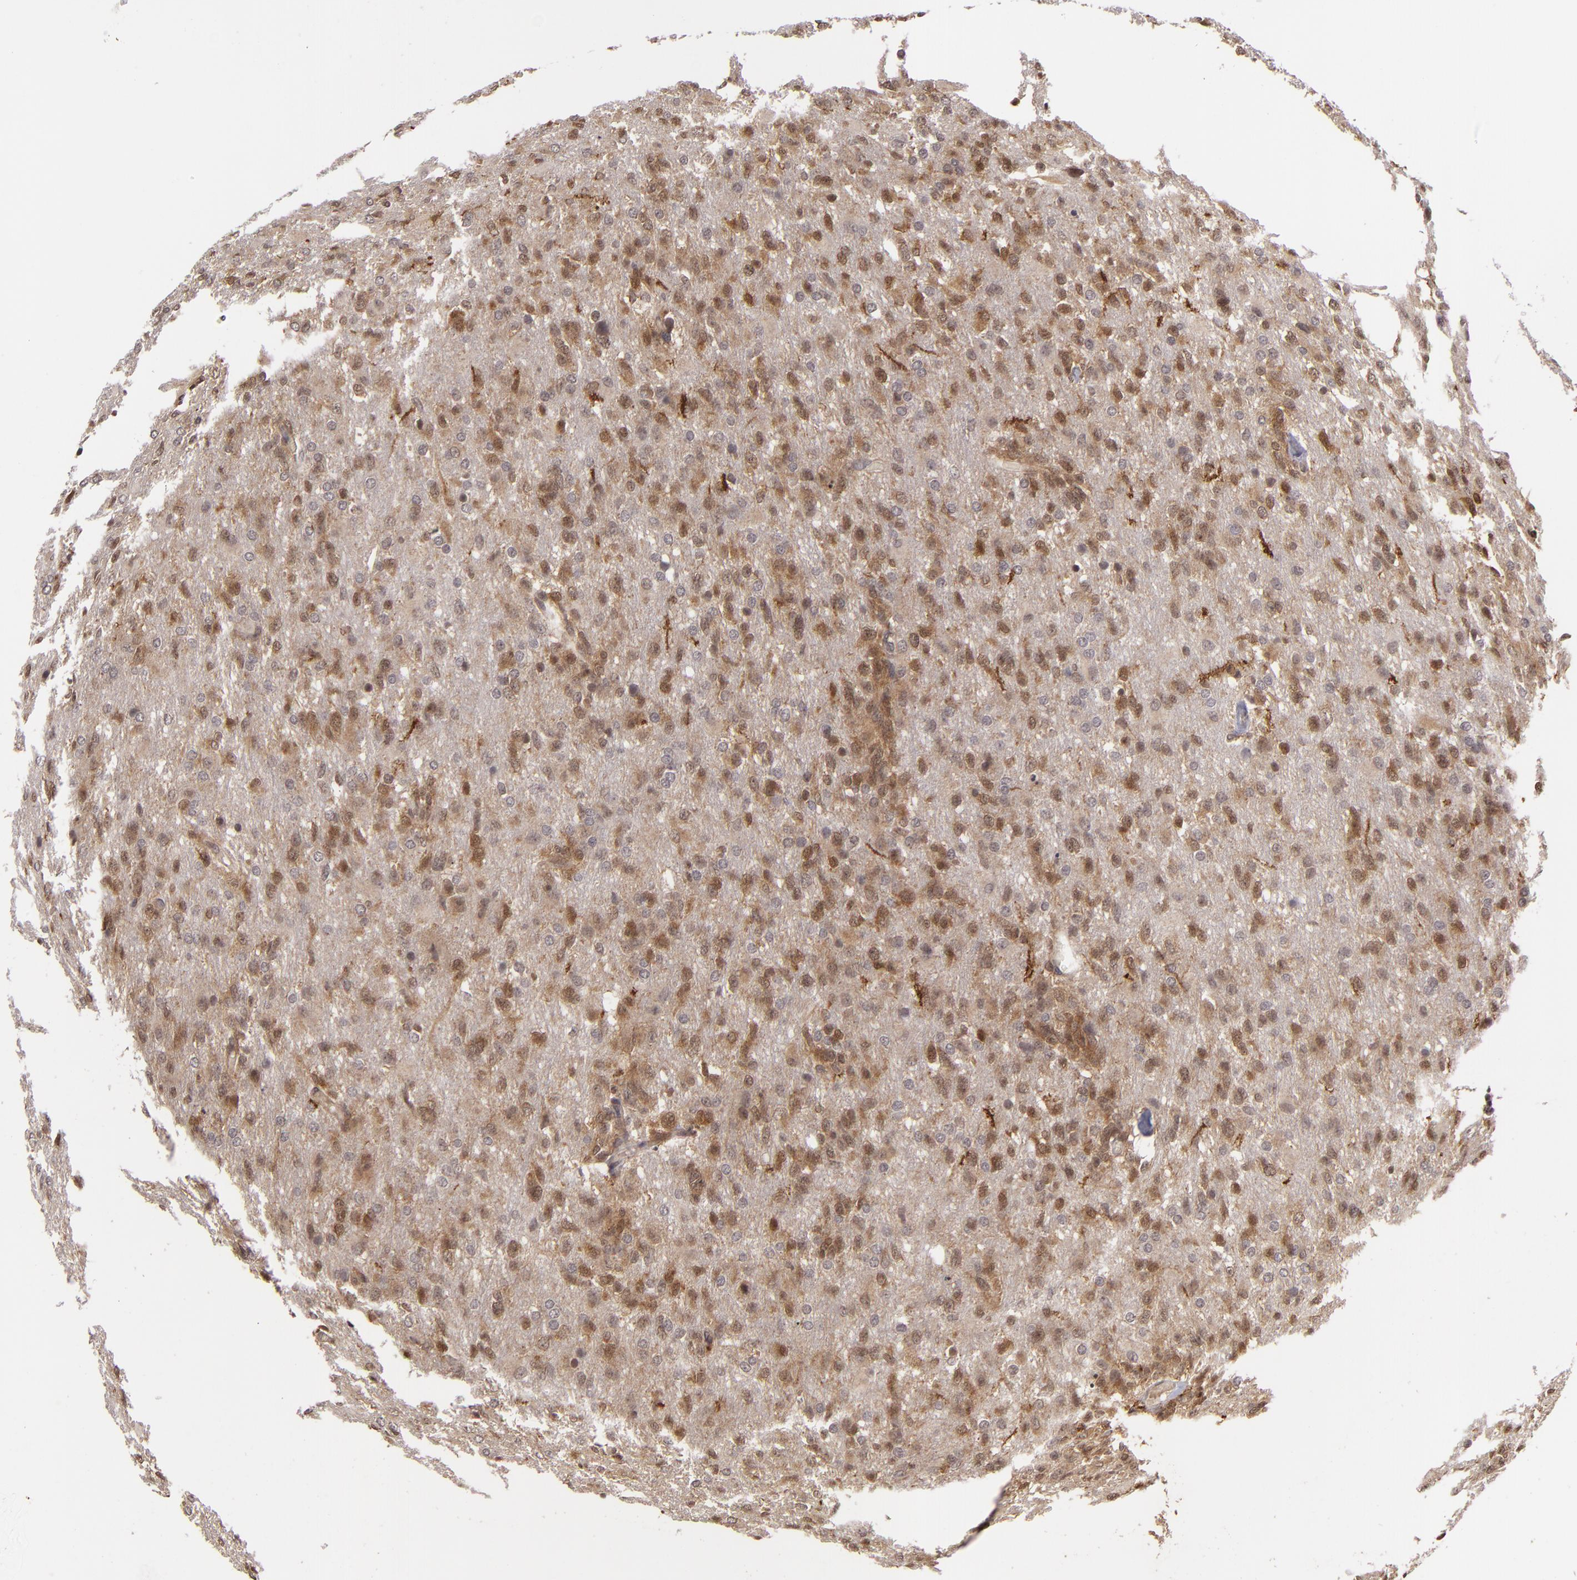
{"staining": {"intensity": "moderate", "quantity": ">75%", "location": "cytoplasmic/membranous,nuclear"}, "tissue": "glioma", "cell_type": "Tumor cells", "image_type": "cancer", "snomed": [{"axis": "morphology", "description": "Glioma, malignant, High grade"}, {"axis": "topography", "description": "Brain"}], "caption": "High-power microscopy captured an IHC histopathology image of malignant high-grade glioma, revealing moderate cytoplasmic/membranous and nuclear staining in approximately >75% of tumor cells.", "gene": "ZBTB33", "patient": {"sex": "male", "age": 68}}